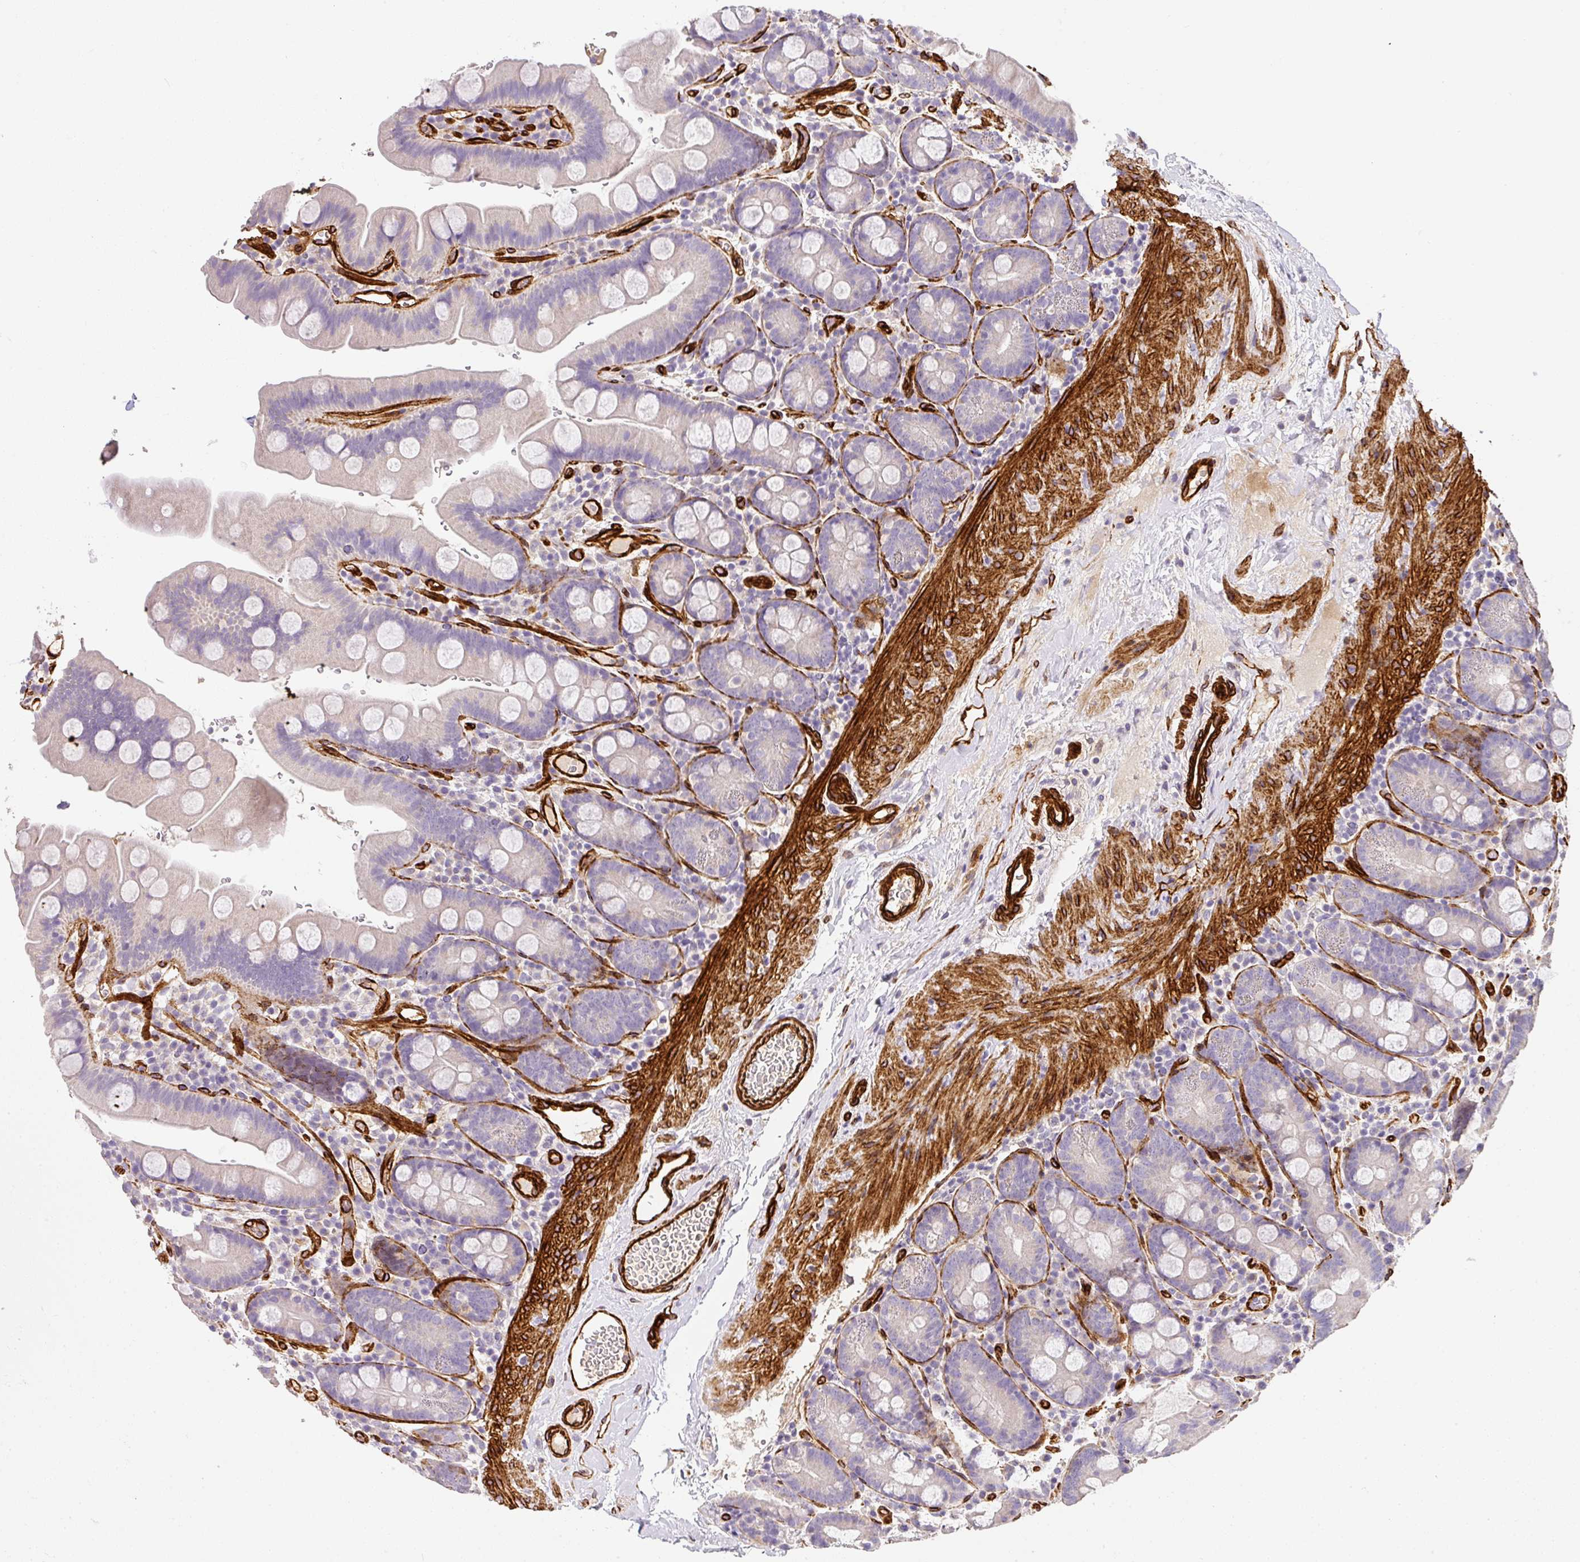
{"staining": {"intensity": "negative", "quantity": "none", "location": "none"}, "tissue": "small intestine", "cell_type": "Glandular cells", "image_type": "normal", "snomed": [{"axis": "morphology", "description": "Normal tissue, NOS"}, {"axis": "topography", "description": "Small intestine"}], "caption": "A high-resolution photomicrograph shows IHC staining of benign small intestine, which displays no significant expression in glandular cells.", "gene": "SLC25A17", "patient": {"sex": "female", "age": 68}}